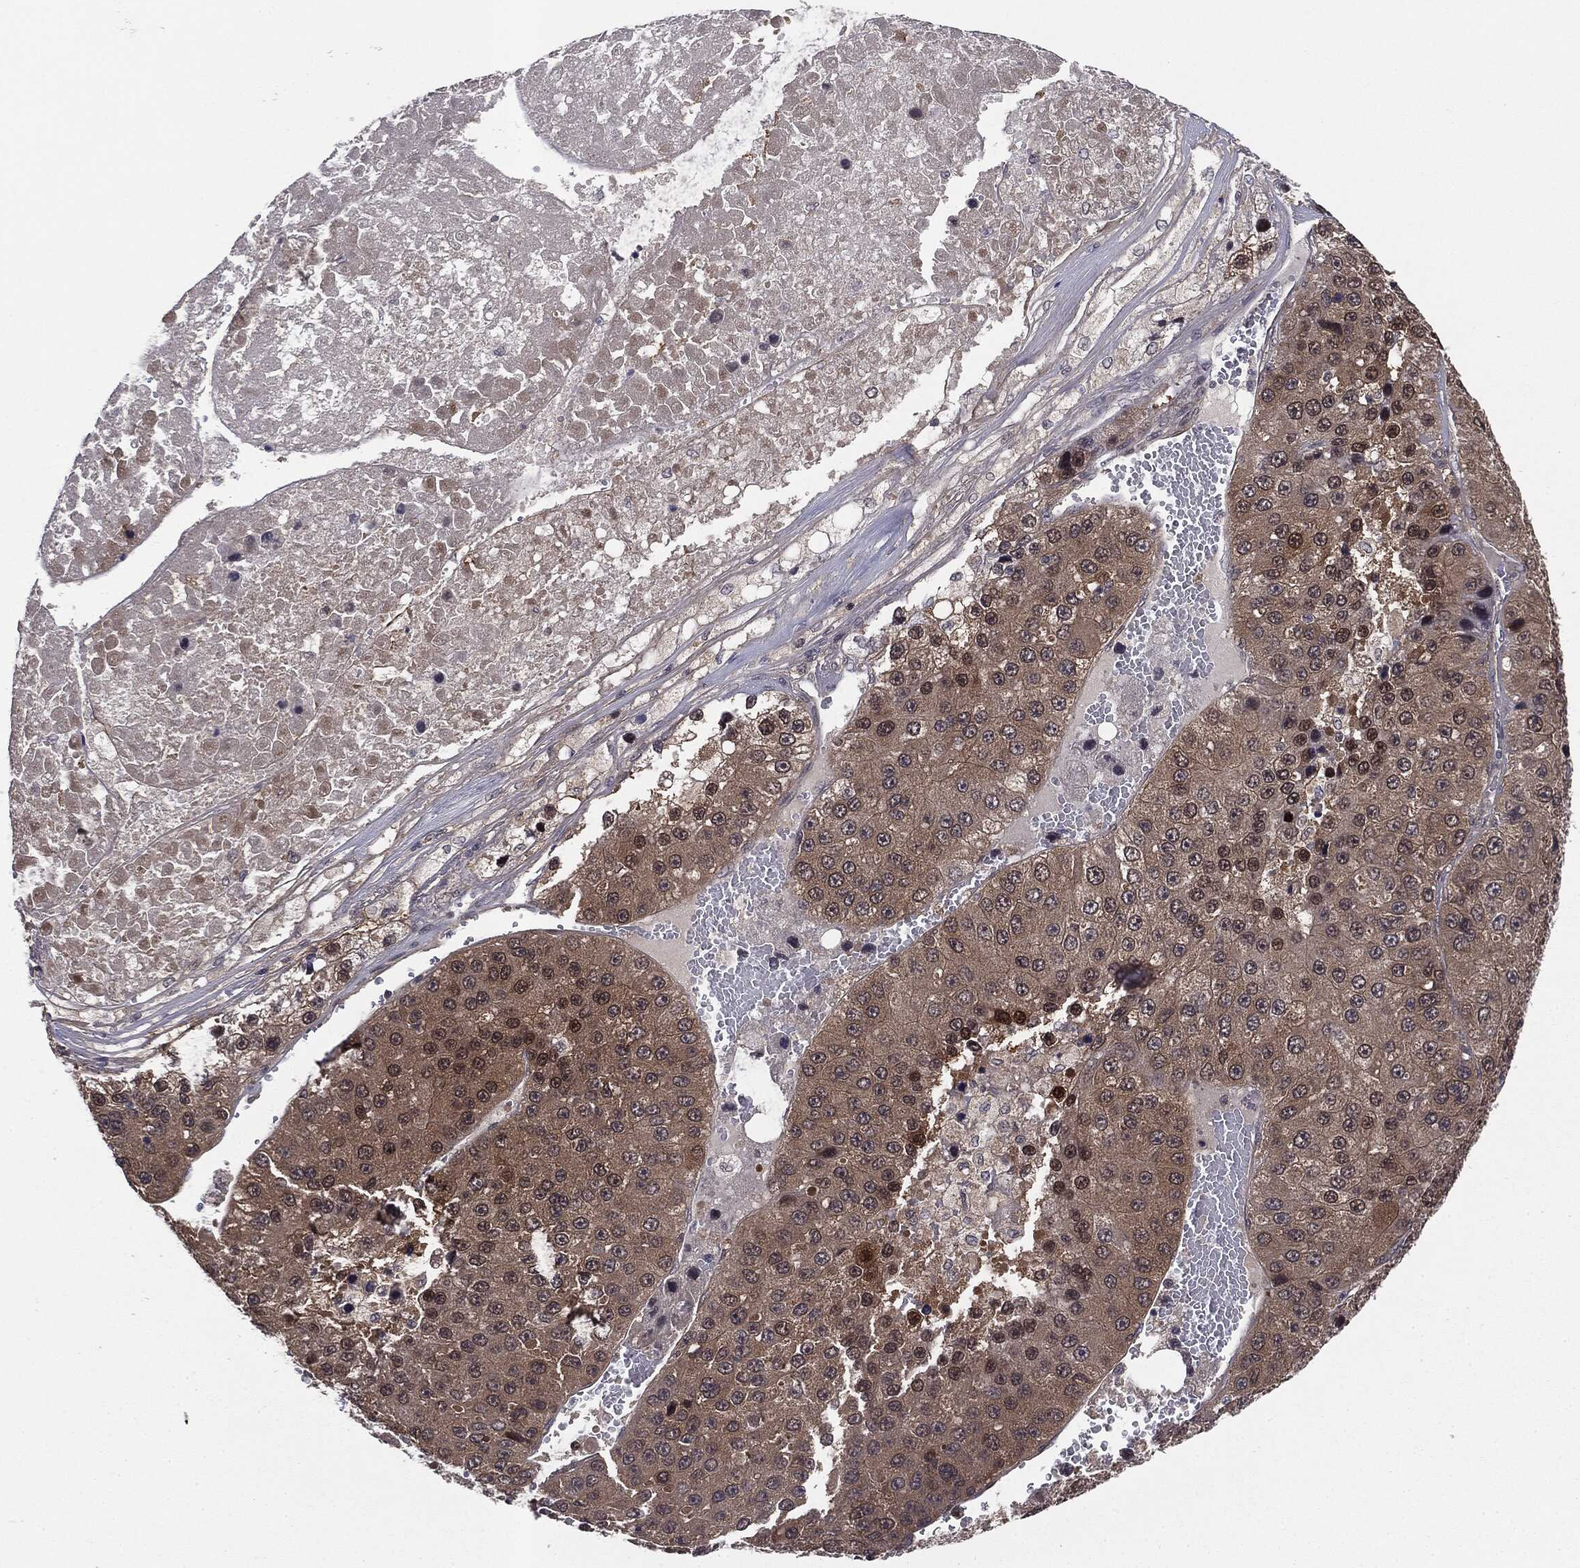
{"staining": {"intensity": "weak", "quantity": ">75%", "location": "cytoplasmic/membranous"}, "tissue": "liver cancer", "cell_type": "Tumor cells", "image_type": "cancer", "snomed": [{"axis": "morphology", "description": "Carcinoma, Hepatocellular, NOS"}, {"axis": "topography", "description": "Liver"}], "caption": "Liver hepatocellular carcinoma stained with immunohistochemistry reveals weak cytoplasmic/membranous staining in about >75% of tumor cells.", "gene": "KRT7", "patient": {"sex": "female", "age": 73}}